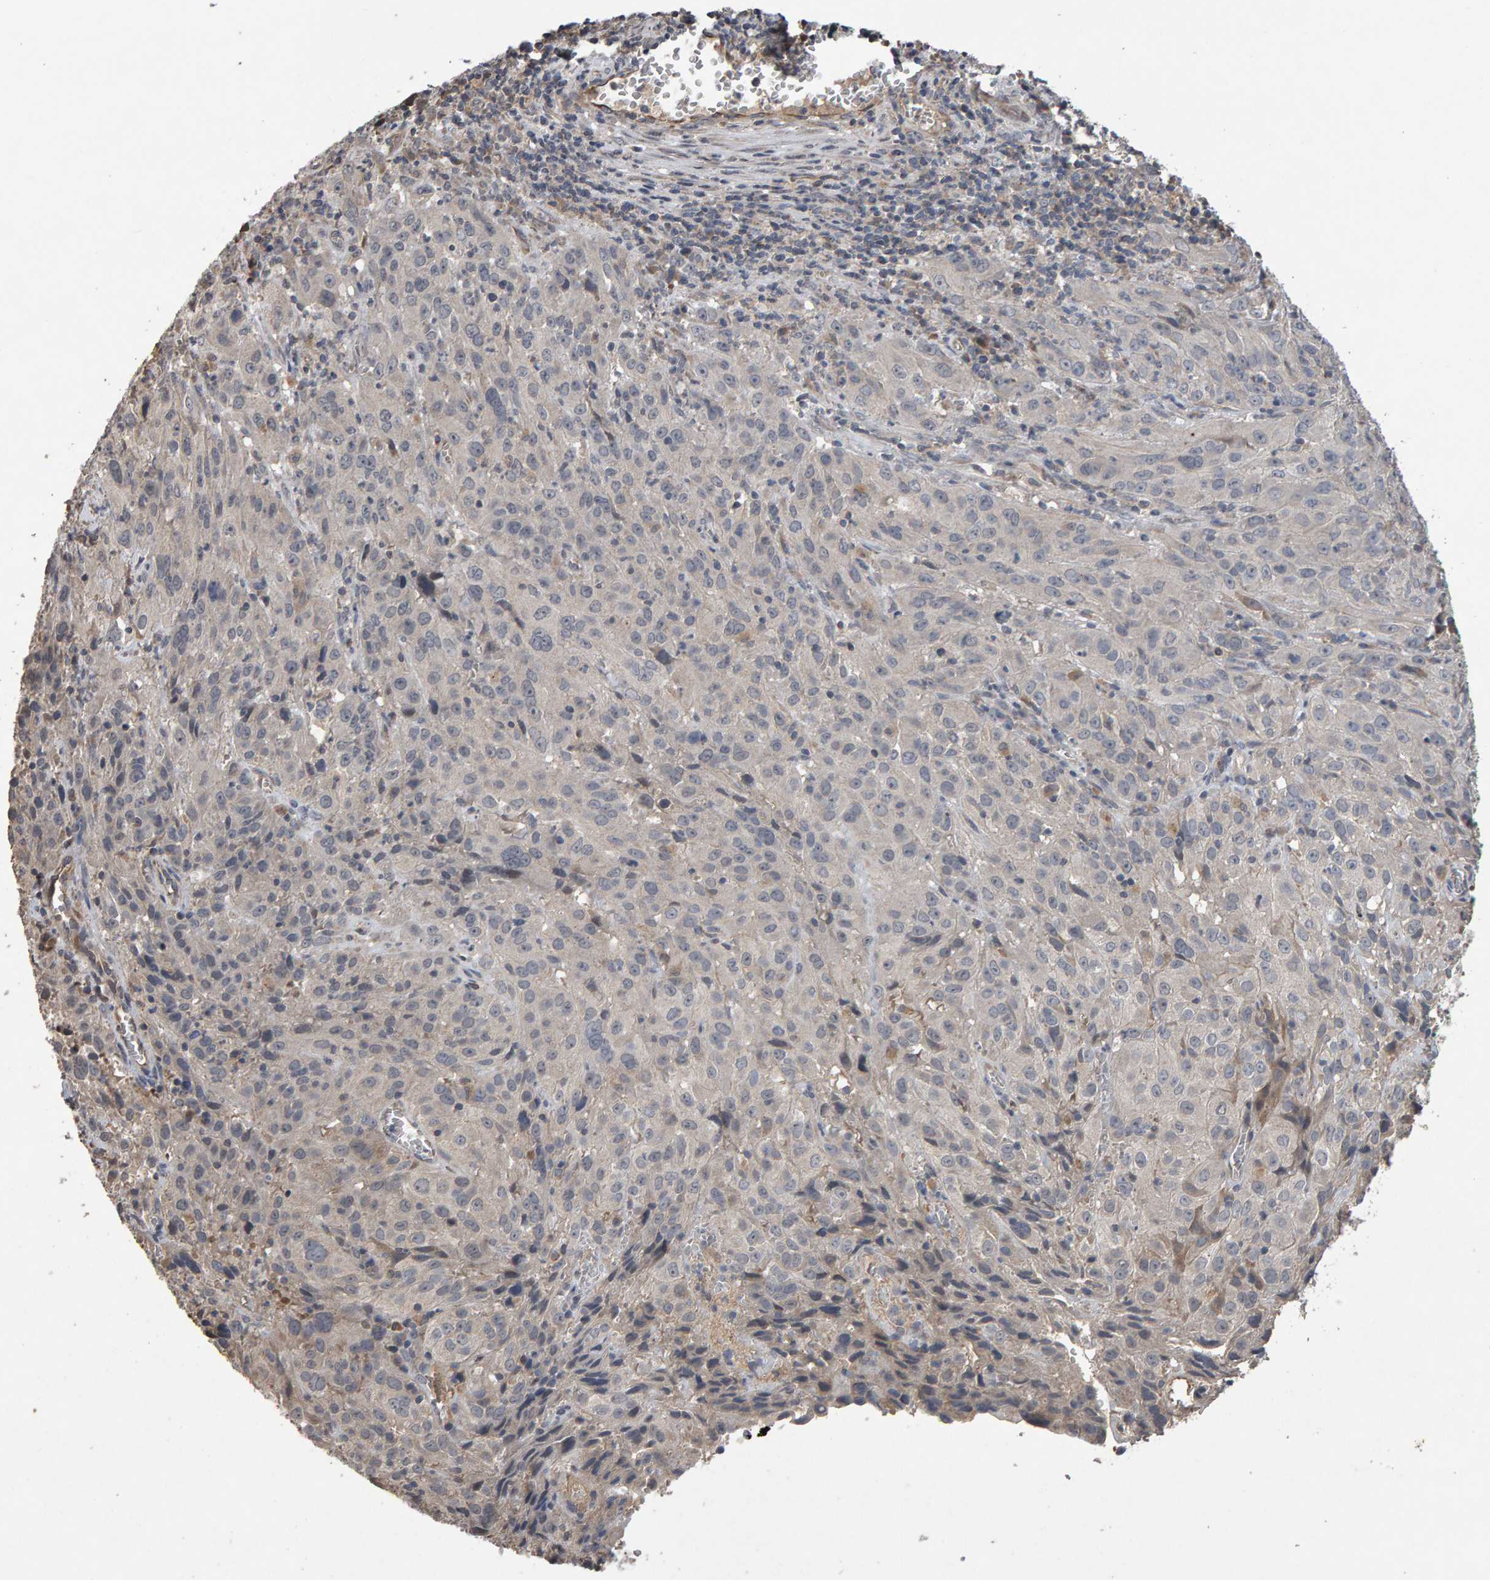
{"staining": {"intensity": "negative", "quantity": "none", "location": "none"}, "tissue": "cervical cancer", "cell_type": "Tumor cells", "image_type": "cancer", "snomed": [{"axis": "morphology", "description": "Squamous cell carcinoma, NOS"}, {"axis": "topography", "description": "Cervix"}], "caption": "A high-resolution micrograph shows immunohistochemistry (IHC) staining of squamous cell carcinoma (cervical), which displays no significant staining in tumor cells.", "gene": "COASY", "patient": {"sex": "female", "age": 32}}